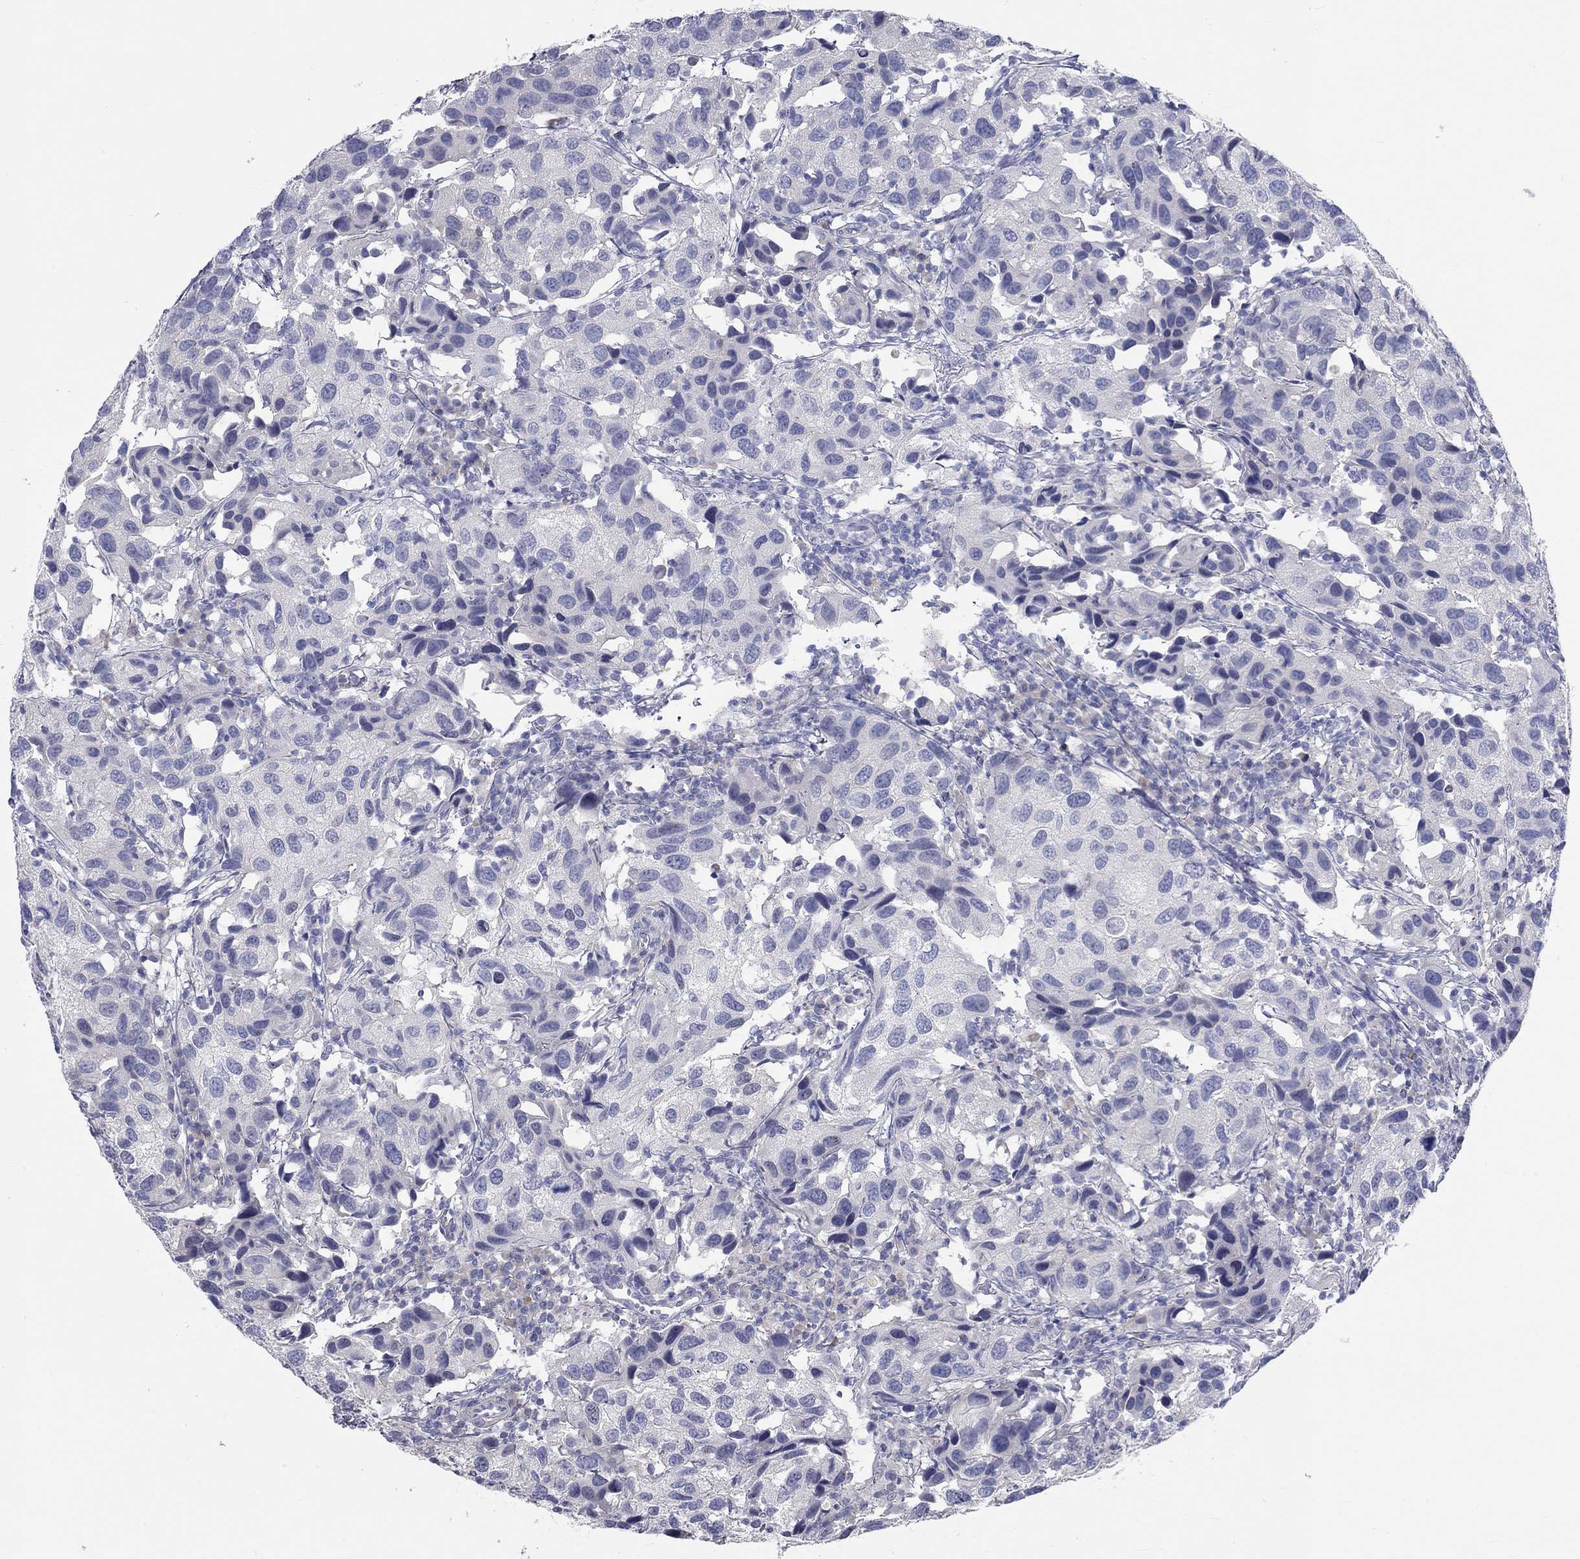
{"staining": {"intensity": "negative", "quantity": "none", "location": "none"}, "tissue": "urothelial cancer", "cell_type": "Tumor cells", "image_type": "cancer", "snomed": [{"axis": "morphology", "description": "Urothelial carcinoma, High grade"}, {"axis": "topography", "description": "Urinary bladder"}], "caption": "Tumor cells show no significant protein positivity in urothelial cancer.", "gene": "PCDHGA10", "patient": {"sex": "male", "age": 79}}